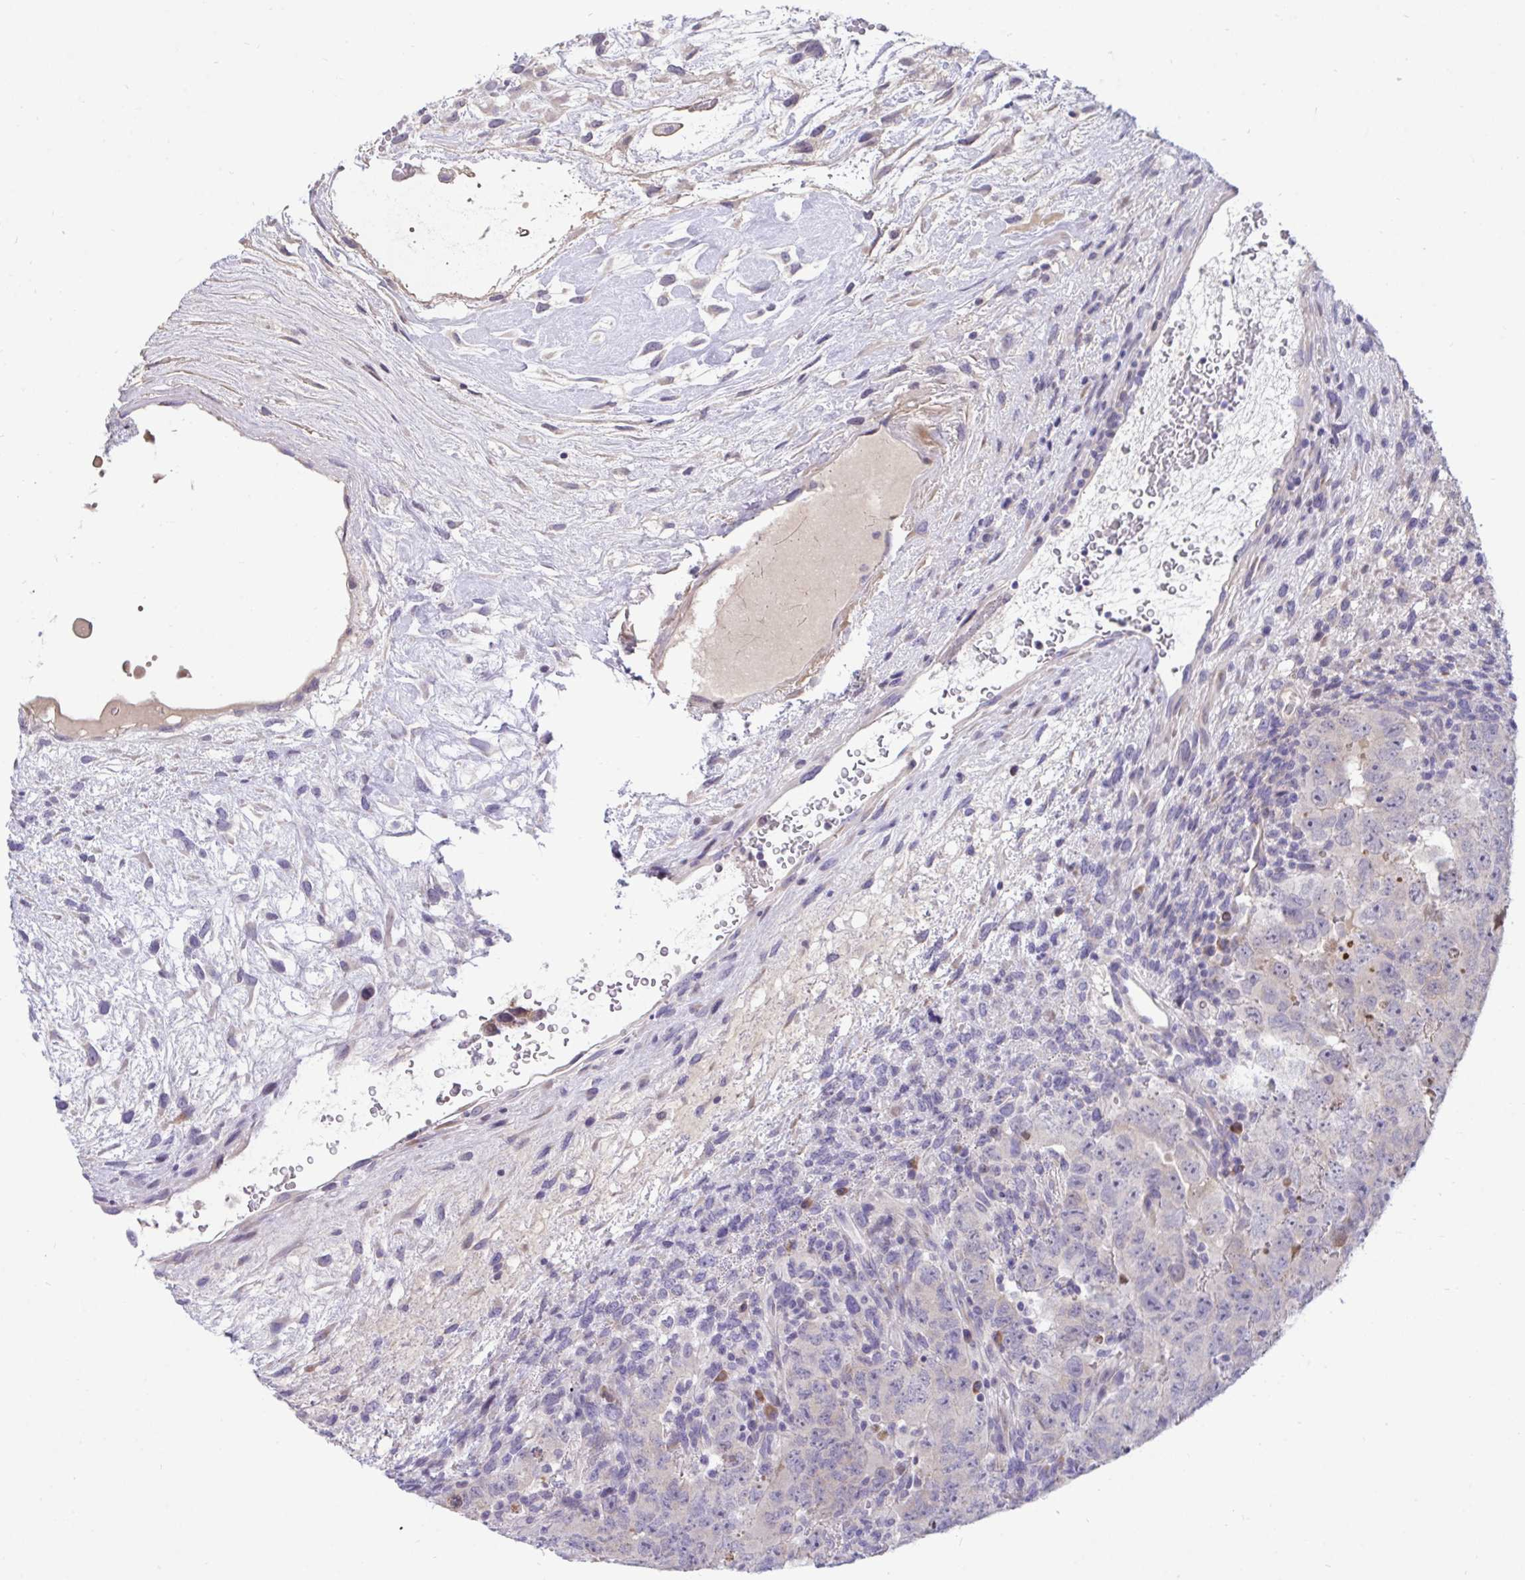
{"staining": {"intensity": "weak", "quantity": "25%-75%", "location": "cytoplasmic/membranous"}, "tissue": "testis cancer", "cell_type": "Tumor cells", "image_type": "cancer", "snomed": [{"axis": "morphology", "description": "Carcinoma, Embryonal, NOS"}, {"axis": "topography", "description": "Testis"}], "caption": "This is an image of IHC staining of embryonal carcinoma (testis), which shows weak expression in the cytoplasmic/membranous of tumor cells.", "gene": "EPOP", "patient": {"sex": "male", "age": 24}}